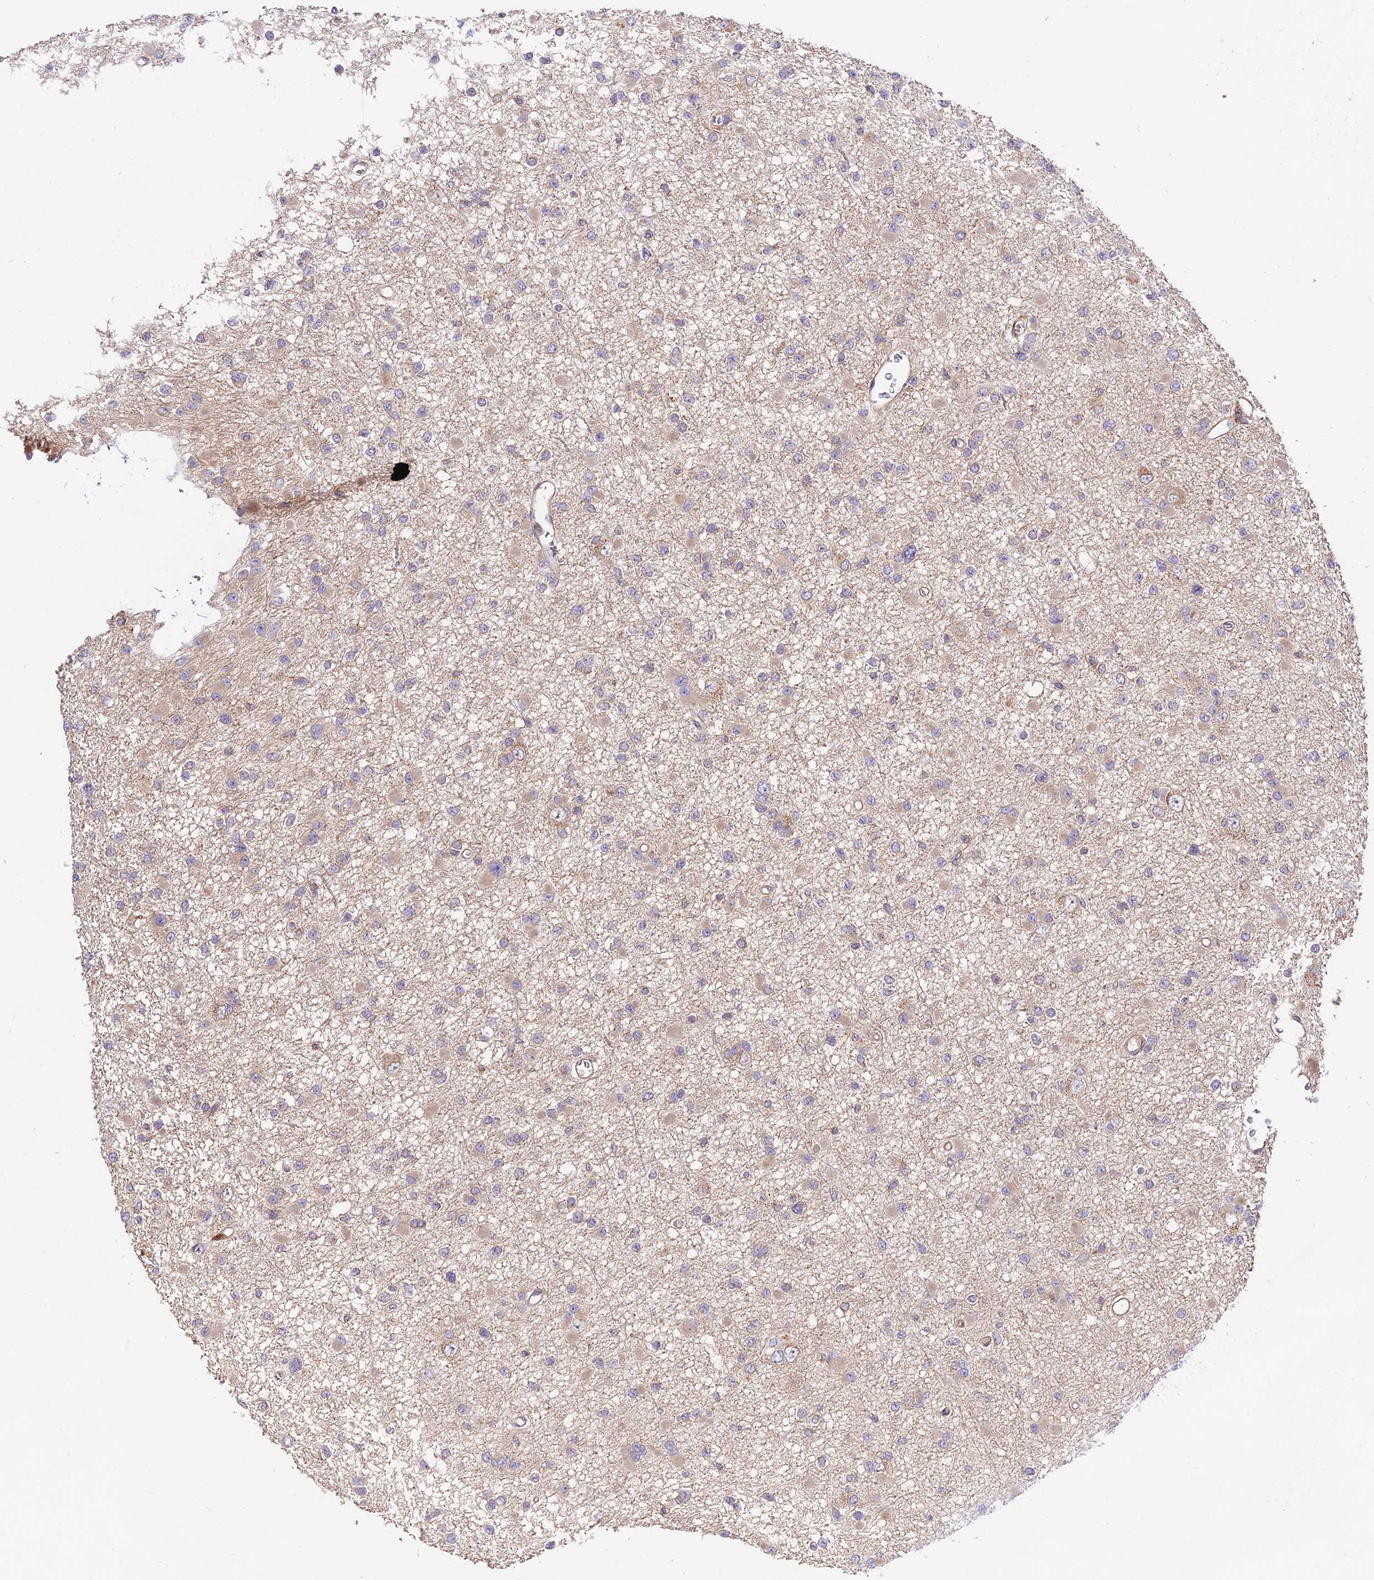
{"staining": {"intensity": "weak", "quantity": "<25%", "location": "cytoplasmic/membranous"}, "tissue": "glioma", "cell_type": "Tumor cells", "image_type": "cancer", "snomed": [{"axis": "morphology", "description": "Glioma, malignant, Low grade"}, {"axis": "topography", "description": "Brain"}], "caption": "An image of human glioma is negative for staining in tumor cells.", "gene": "ROCK1", "patient": {"sex": "female", "age": 22}}